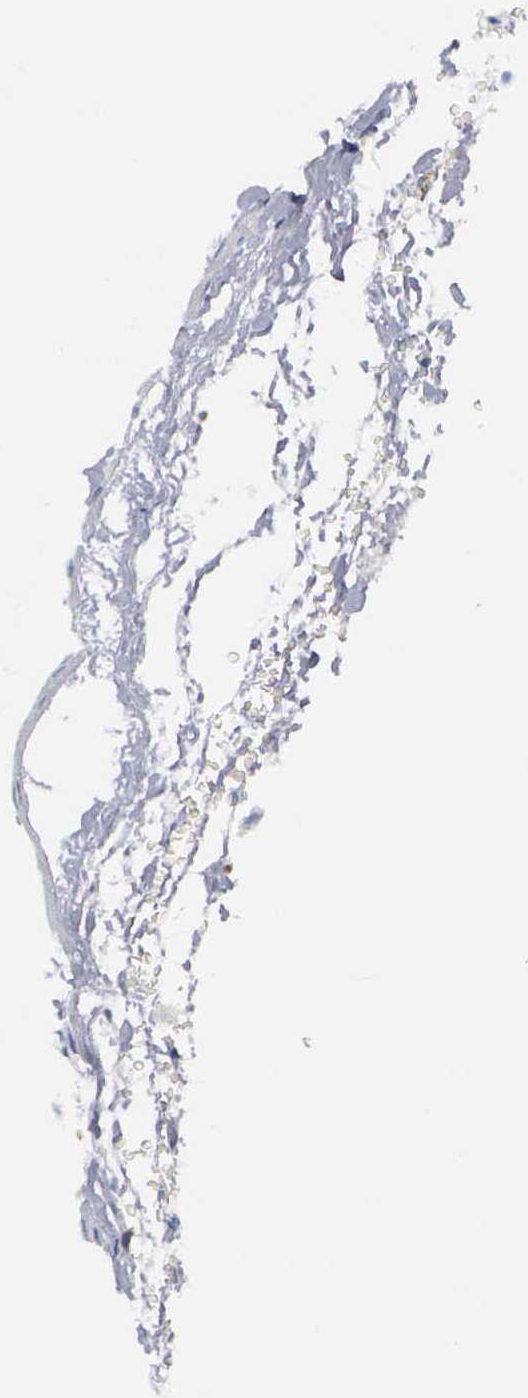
{"staining": {"intensity": "negative", "quantity": "none", "location": "none"}, "tissue": "renal cancer", "cell_type": "Tumor cells", "image_type": "cancer", "snomed": [{"axis": "morphology", "description": "Adenocarcinoma, NOS"}, {"axis": "topography", "description": "Kidney"}], "caption": "This micrograph is of adenocarcinoma (renal) stained with IHC to label a protein in brown with the nuclei are counter-stained blue. There is no staining in tumor cells.", "gene": "PTGS2", "patient": {"sex": "female", "age": 83}}